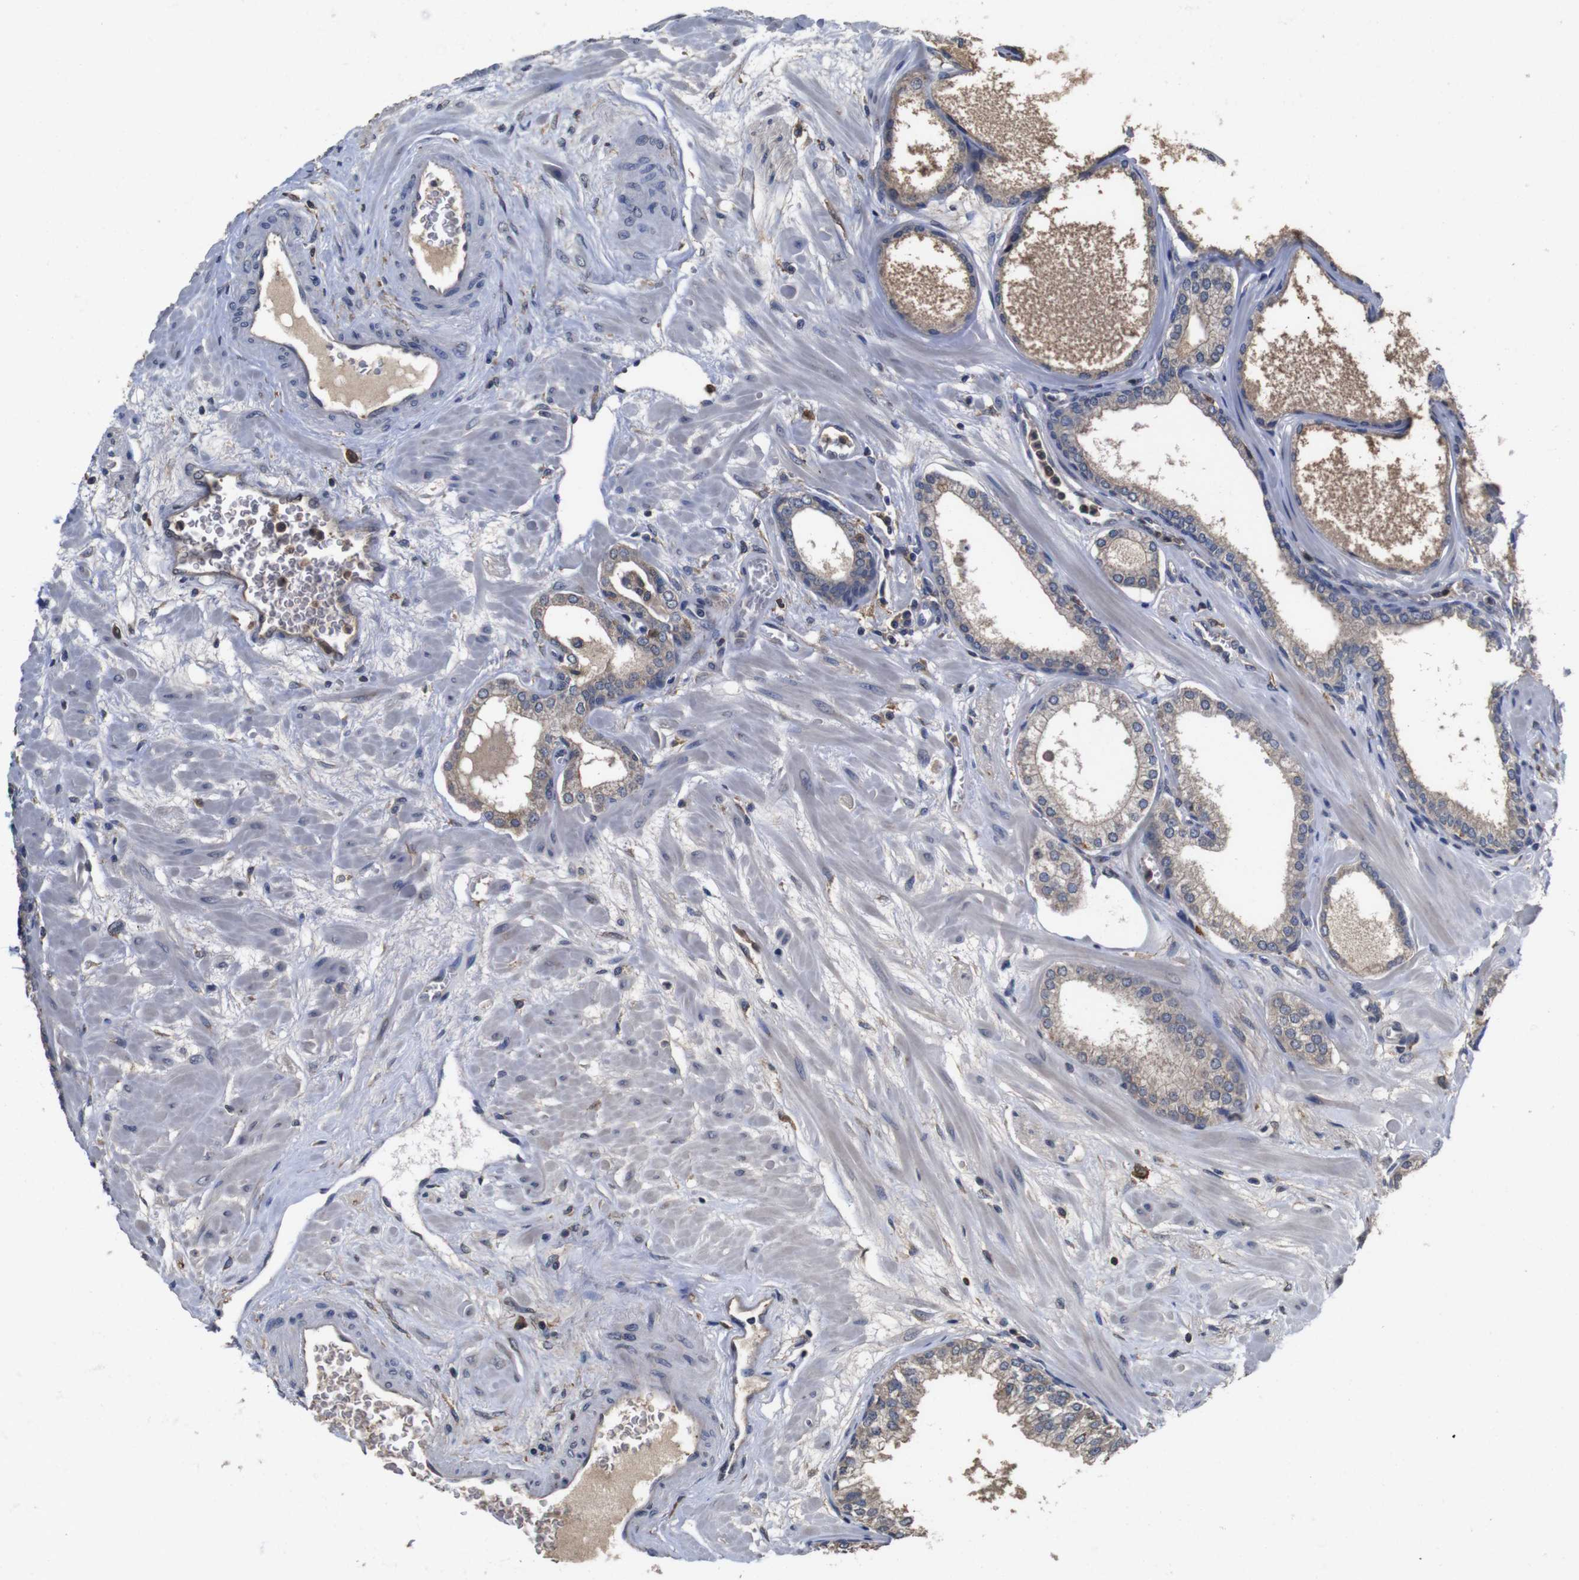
{"staining": {"intensity": "weak", "quantity": "25%-75%", "location": "cytoplasmic/membranous"}, "tissue": "prostate", "cell_type": "Glandular cells", "image_type": "normal", "snomed": [{"axis": "morphology", "description": "Normal tissue, NOS"}, {"axis": "morphology", "description": "Urothelial carcinoma, Low grade"}, {"axis": "topography", "description": "Urinary bladder"}, {"axis": "topography", "description": "Prostate"}], "caption": "The image reveals staining of unremarkable prostate, revealing weak cytoplasmic/membranous protein staining (brown color) within glandular cells. (brown staining indicates protein expression, while blue staining denotes nuclei).", "gene": "ARHGAP24", "patient": {"sex": "male", "age": 60}}